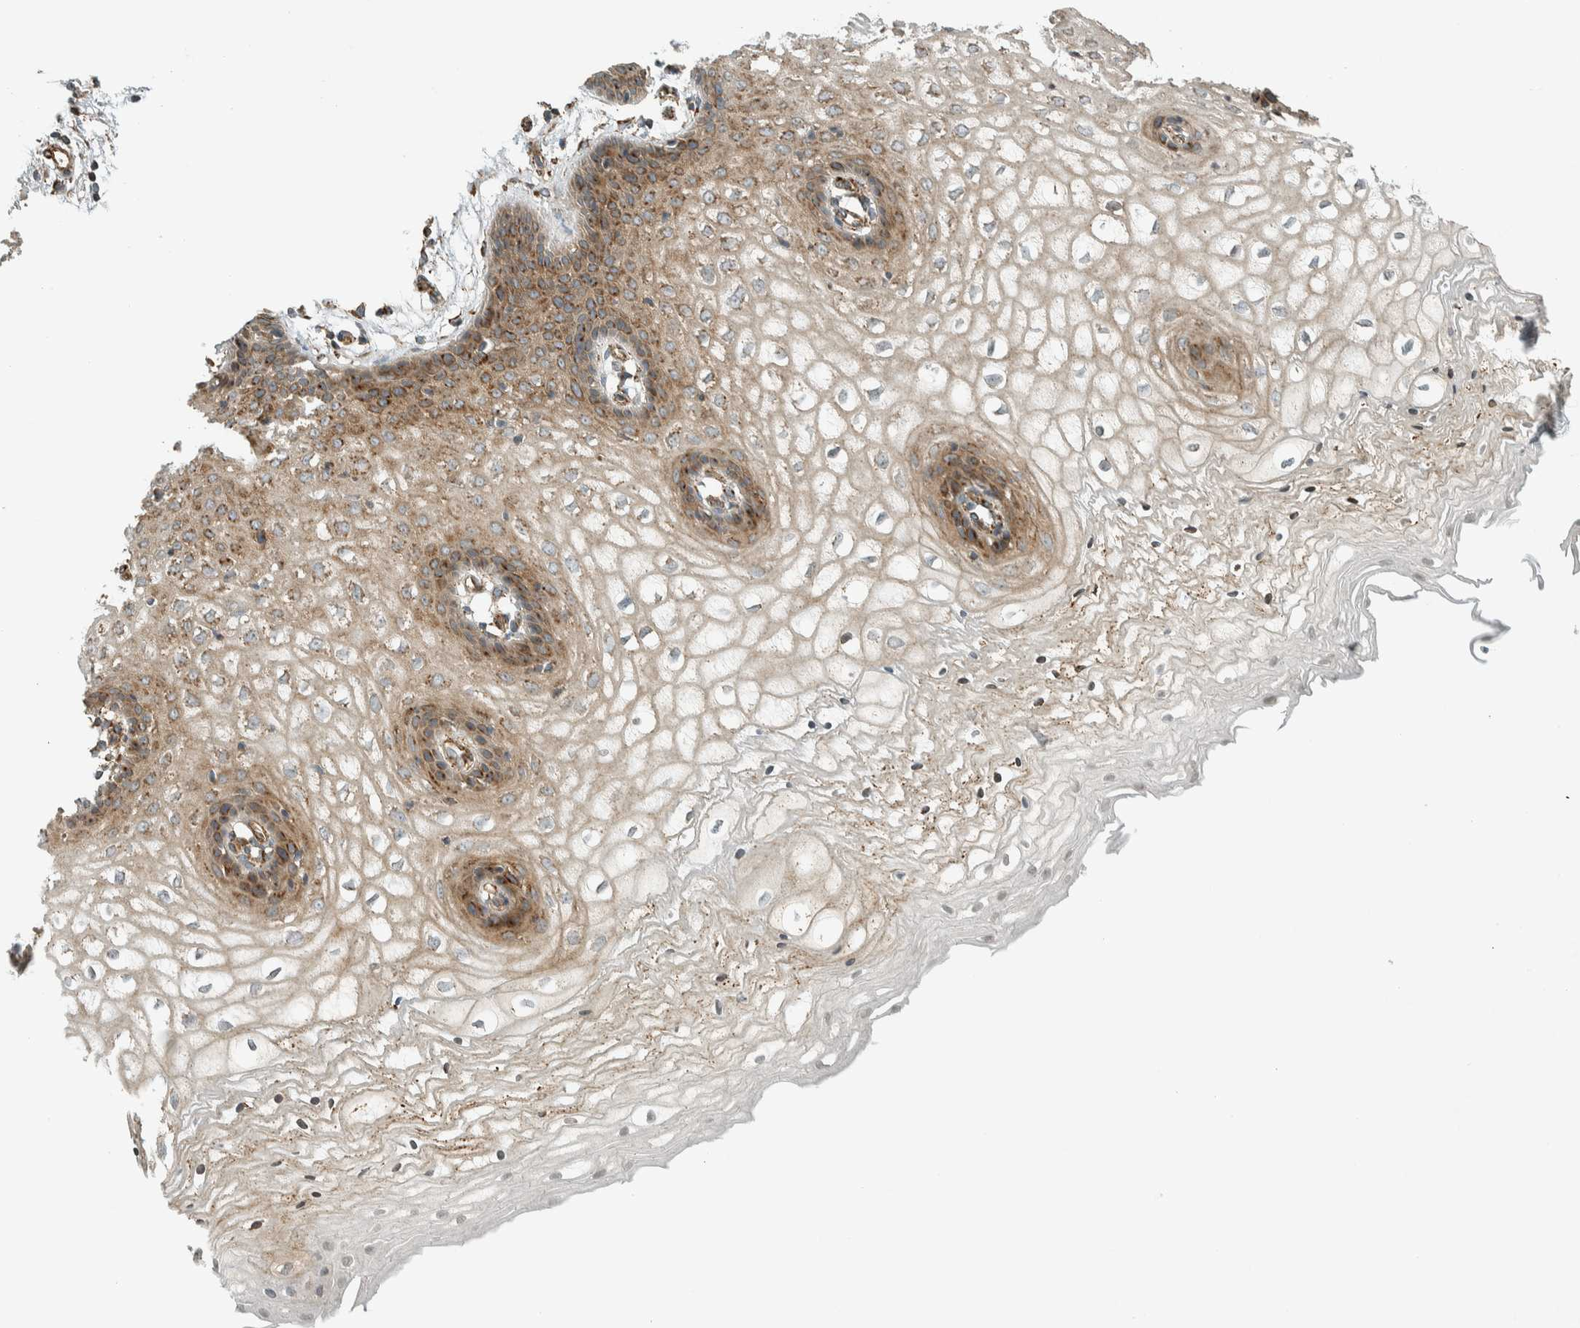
{"staining": {"intensity": "moderate", "quantity": "25%-75%", "location": "cytoplasmic/membranous"}, "tissue": "vagina", "cell_type": "Squamous epithelial cells", "image_type": "normal", "snomed": [{"axis": "morphology", "description": "Normal tissue, NOS"}, {"axis": "topography", "description": "Vagina"}], "caption": "Moderate cytoplasmic/membranous positivity for a protein is seen in about 25%-75% of squamous epithelial cells of benign vagina using immunohistochemistry.", "gene": "EXOC7", "patient": {"sex": "female", "age": 34}}